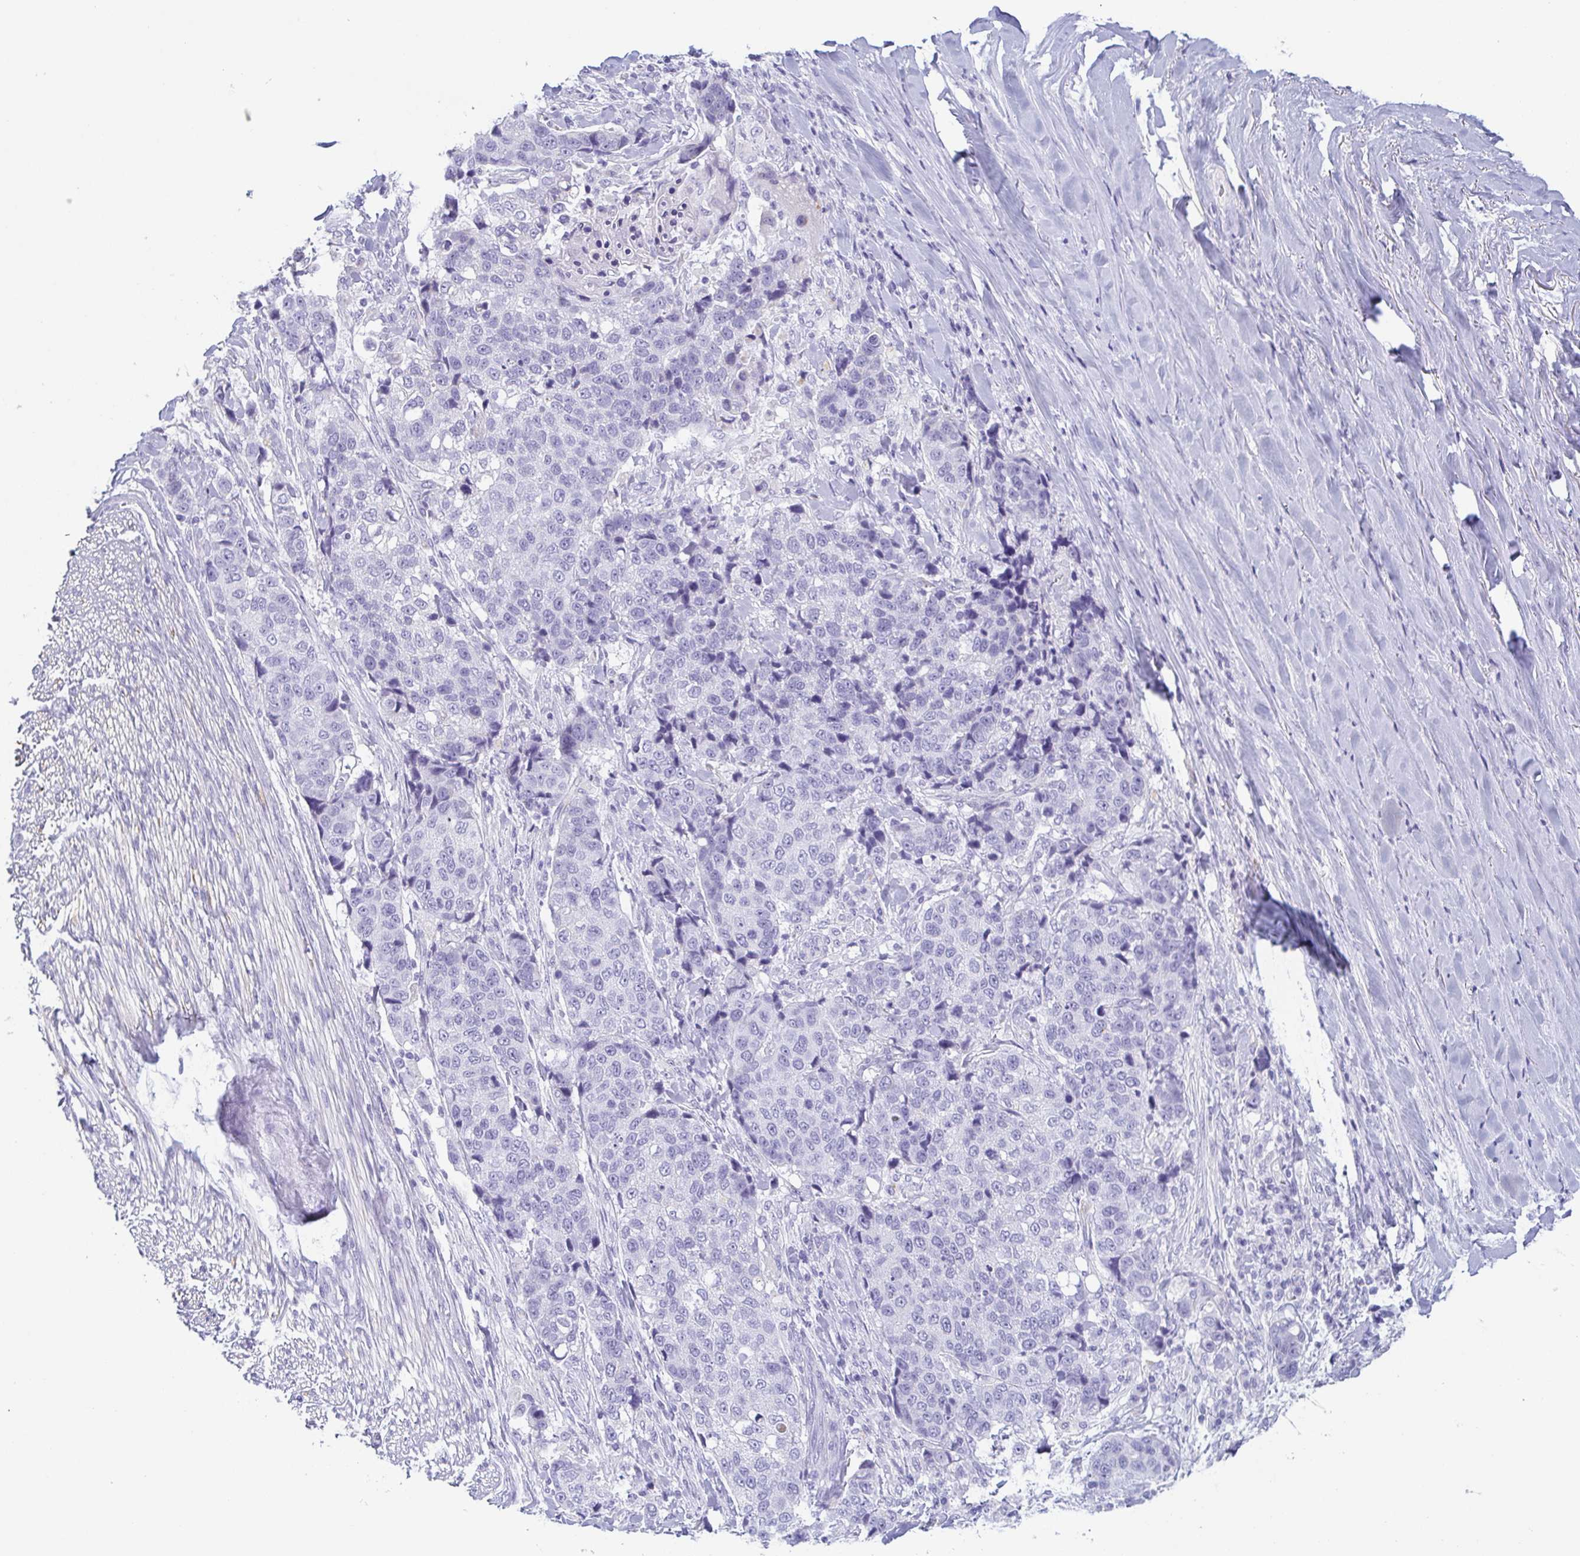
{"staining": {"intensity": "negative", "quantity": "none", "location": "none"}, "tissue": "lung cancer", "cell_type": "Tumor cells", "image_type": "cancer", "snomed": [{"axis": "morphology", "description": "Squamous cell carcinoma, NOS"}, {"axis": "topography", "description": "Lymph node"}, {"axis": "topography", "description": "Lung"}], "caption": "Image shows no protein positivity in tumor cells of squamous cell carcinoma (lung) tissue.", "gene": "PRR27", "patient": {"sex": "male", "age": 61}}